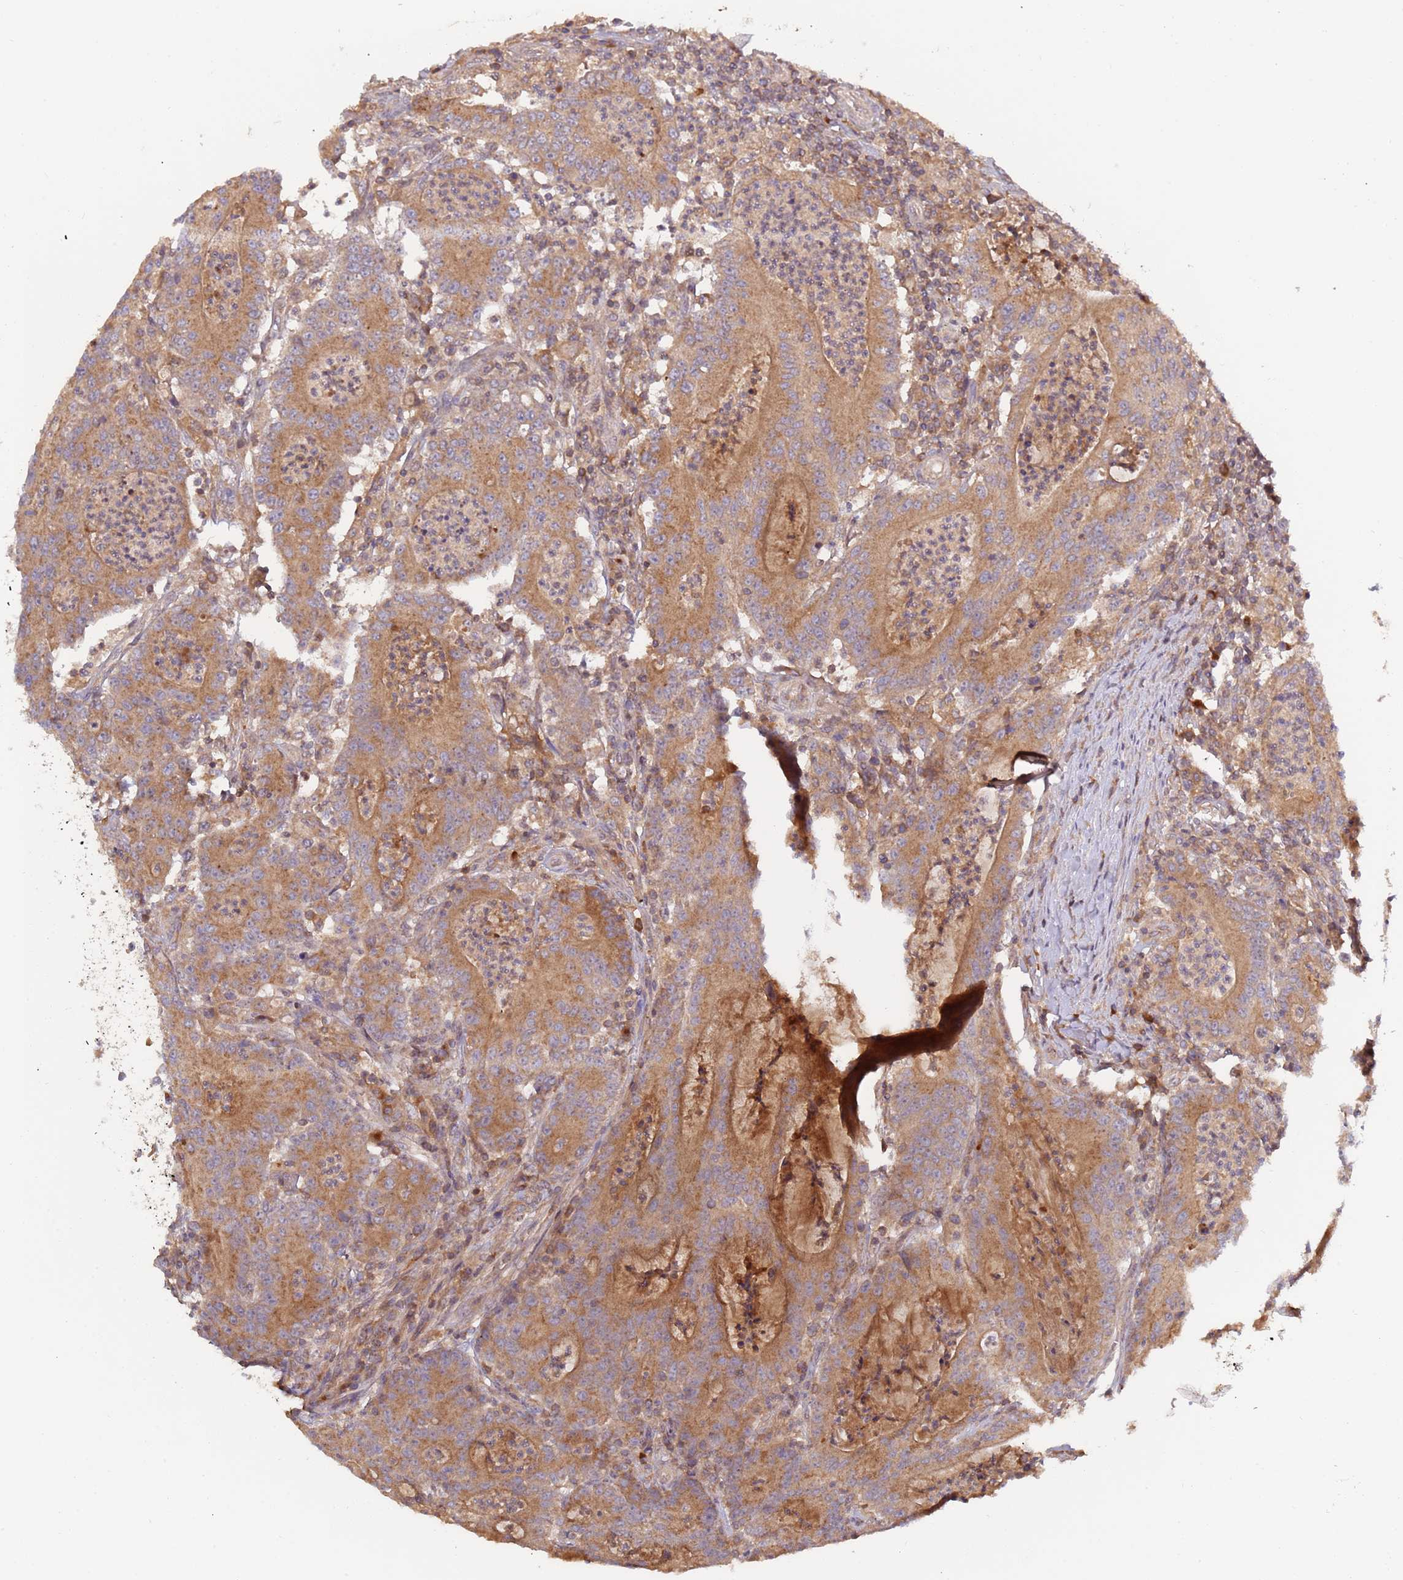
{"staining": {"intensity": "moderate", "quantity": ">75%", "location": "cytoplasmic/membranous"}, "tissue": "colorectal cancer", "cell_type": "Tumor cells", "image_type": "cancer", "snomed": [{"axis": "morphology", "description": "Adenocarcinoma, NOS"}, {"axis": "topography", "description": "Colon"}], "caption": "Adenocarcinoma (colorectal) stained for a protein (brown) exhibits moderate cytoplasmic/membranous positive staining in approximately >75% of tumor cells.", "gene": "OR5A2", "patient": {"sex": "male", "age": 83}}